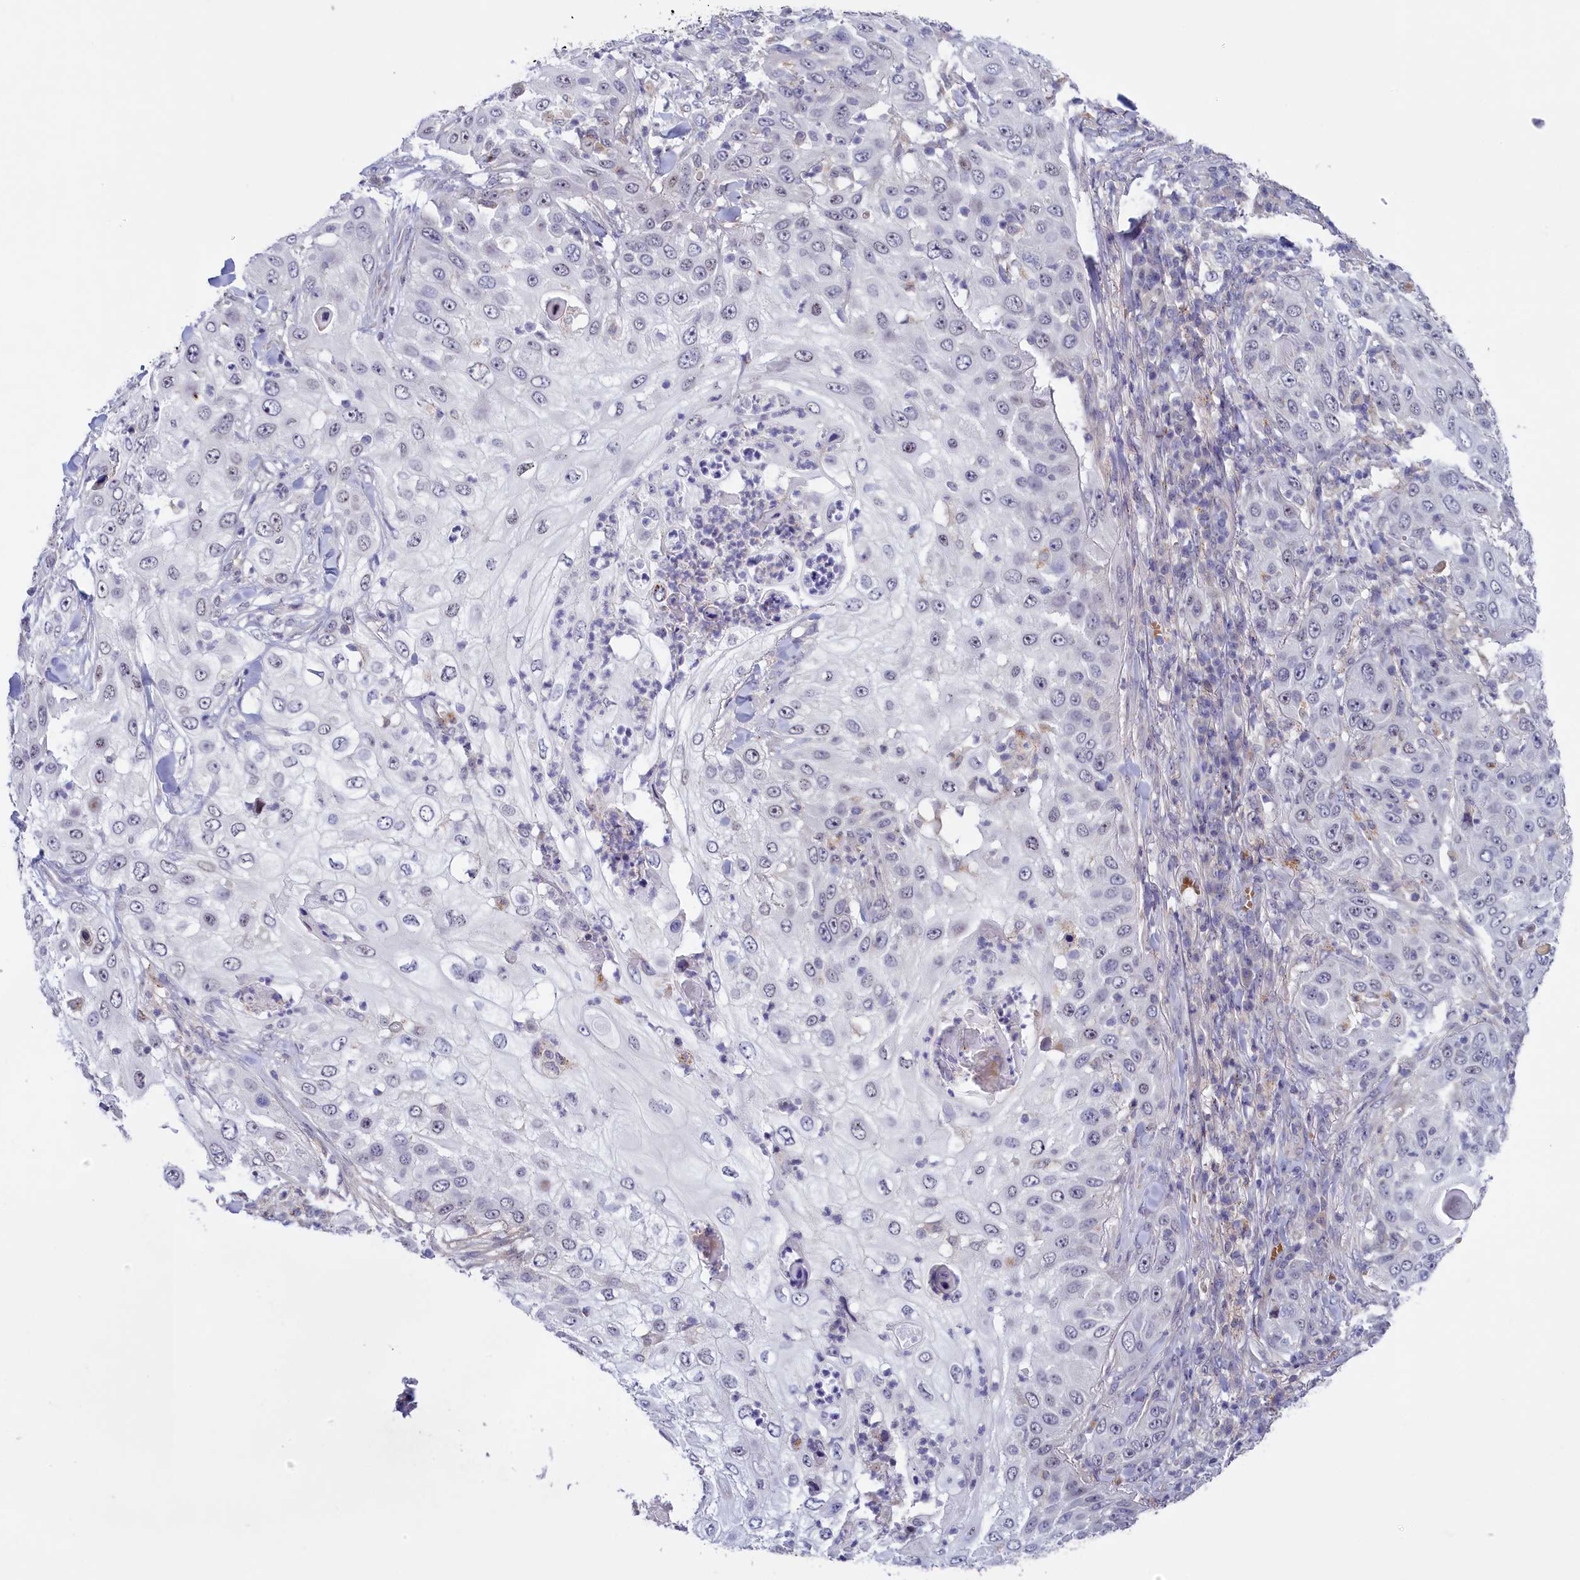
{"staining": {"intensity": "negative", "quantity": "none", "location": "none"}, "tissue": "skin cancer", "cell_type": "Tumor cells", "image_type": "cancer", "snomed": [{"axis": "morphology", "description": "Squamous cell carcinoma, NOS"}, {"axis": "topography", "description": "Skin"}], "caption": "Tumor cells show no significant protein positivity in squamous cell carcinoma (skin).", "gene": "HYKK", "patient": {"sex": "female", "age": 44}}